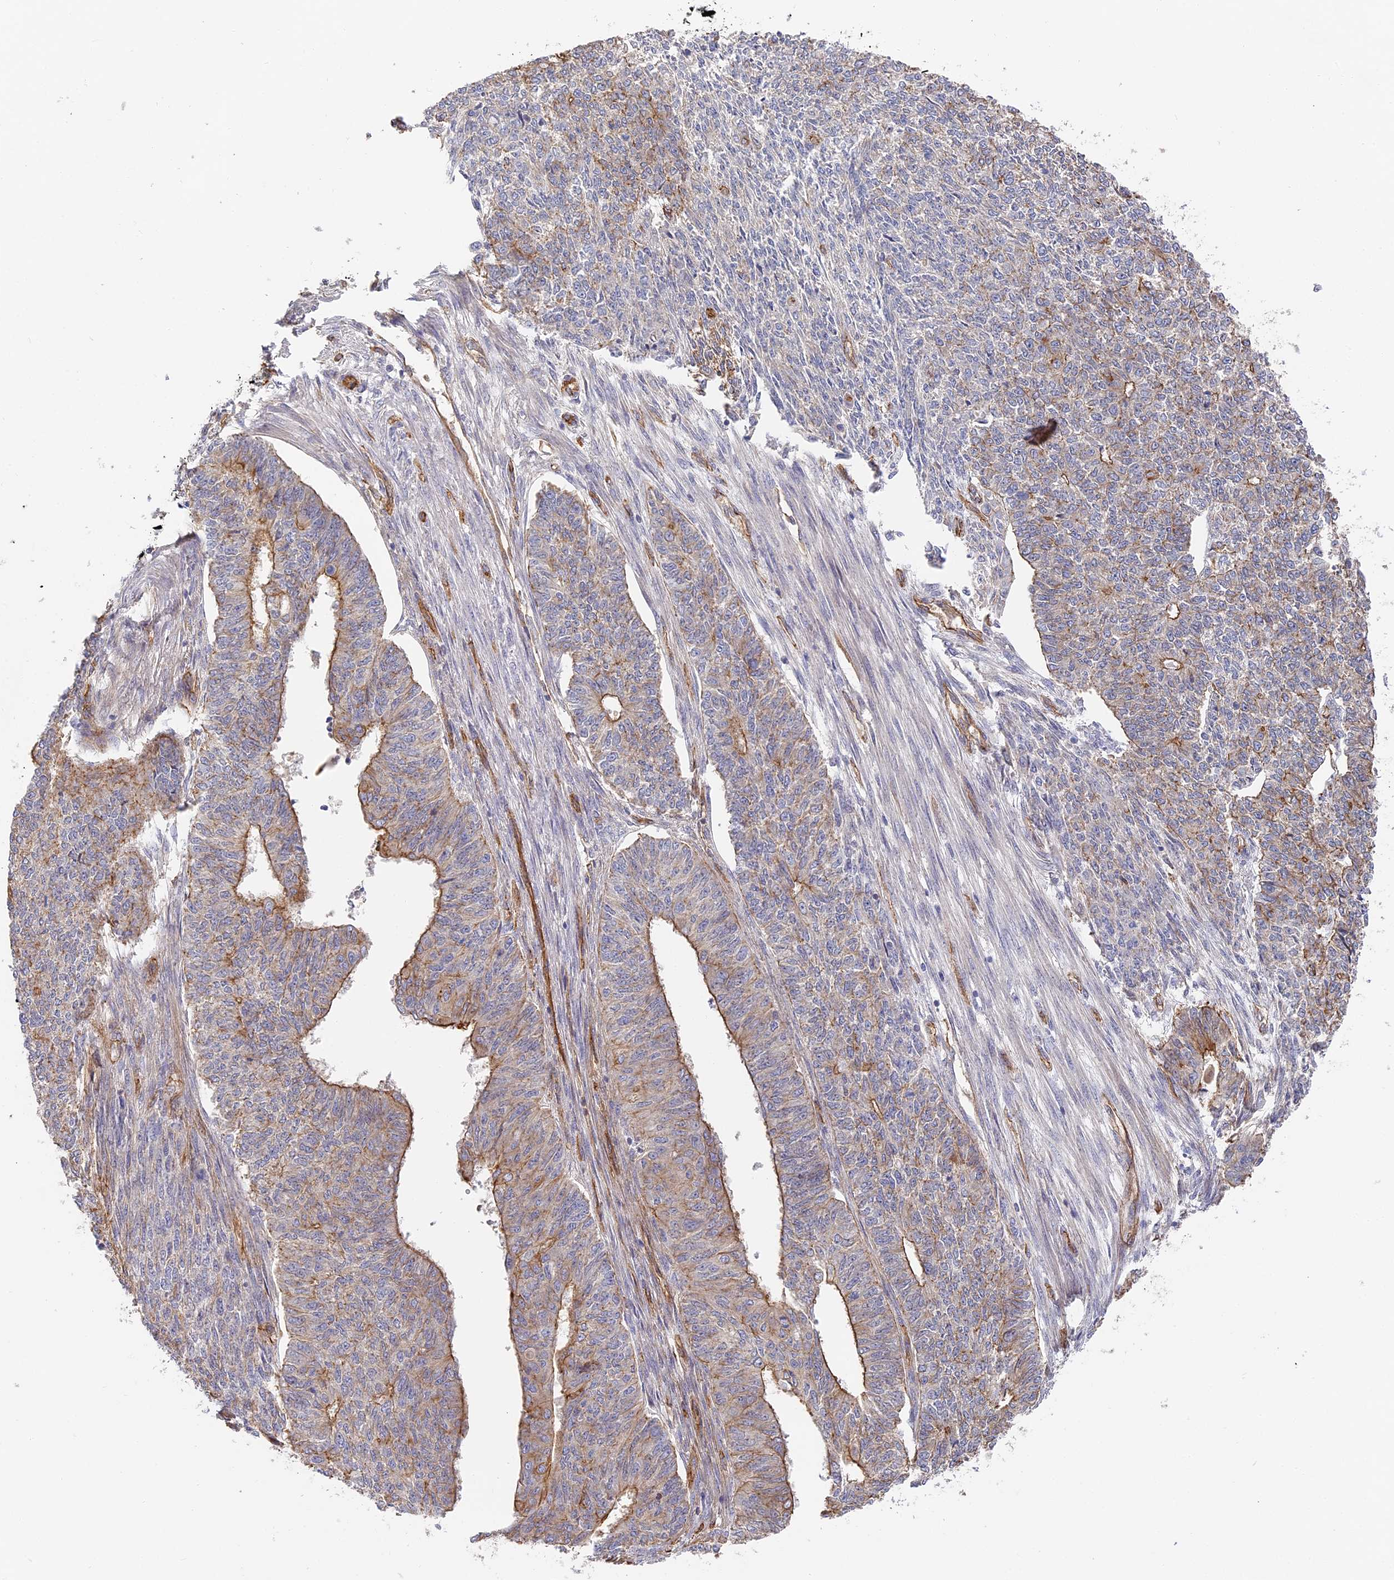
{"staining": {"intensity": "moderate", "quantity": "<25%", "location": "cytoplasmic/membranous"}, "tissue": "endometrial cancer", "cell_type": "Tumor cells", "image_type": "cancer", "snomed": [{"axis": "morphology", "description": "Adenocarcinoma, NOS"}, {"axis": "topography", "description": "Endometrium"}], "caption": "Immunohistochemical staining of human endometrial cancer shows low levels of moderate cytoplasmic/membranous protein positivity in about <25% of tumor cells.", "gene": "CCDC30", "patient": {"sex": "female", "age": 32}}